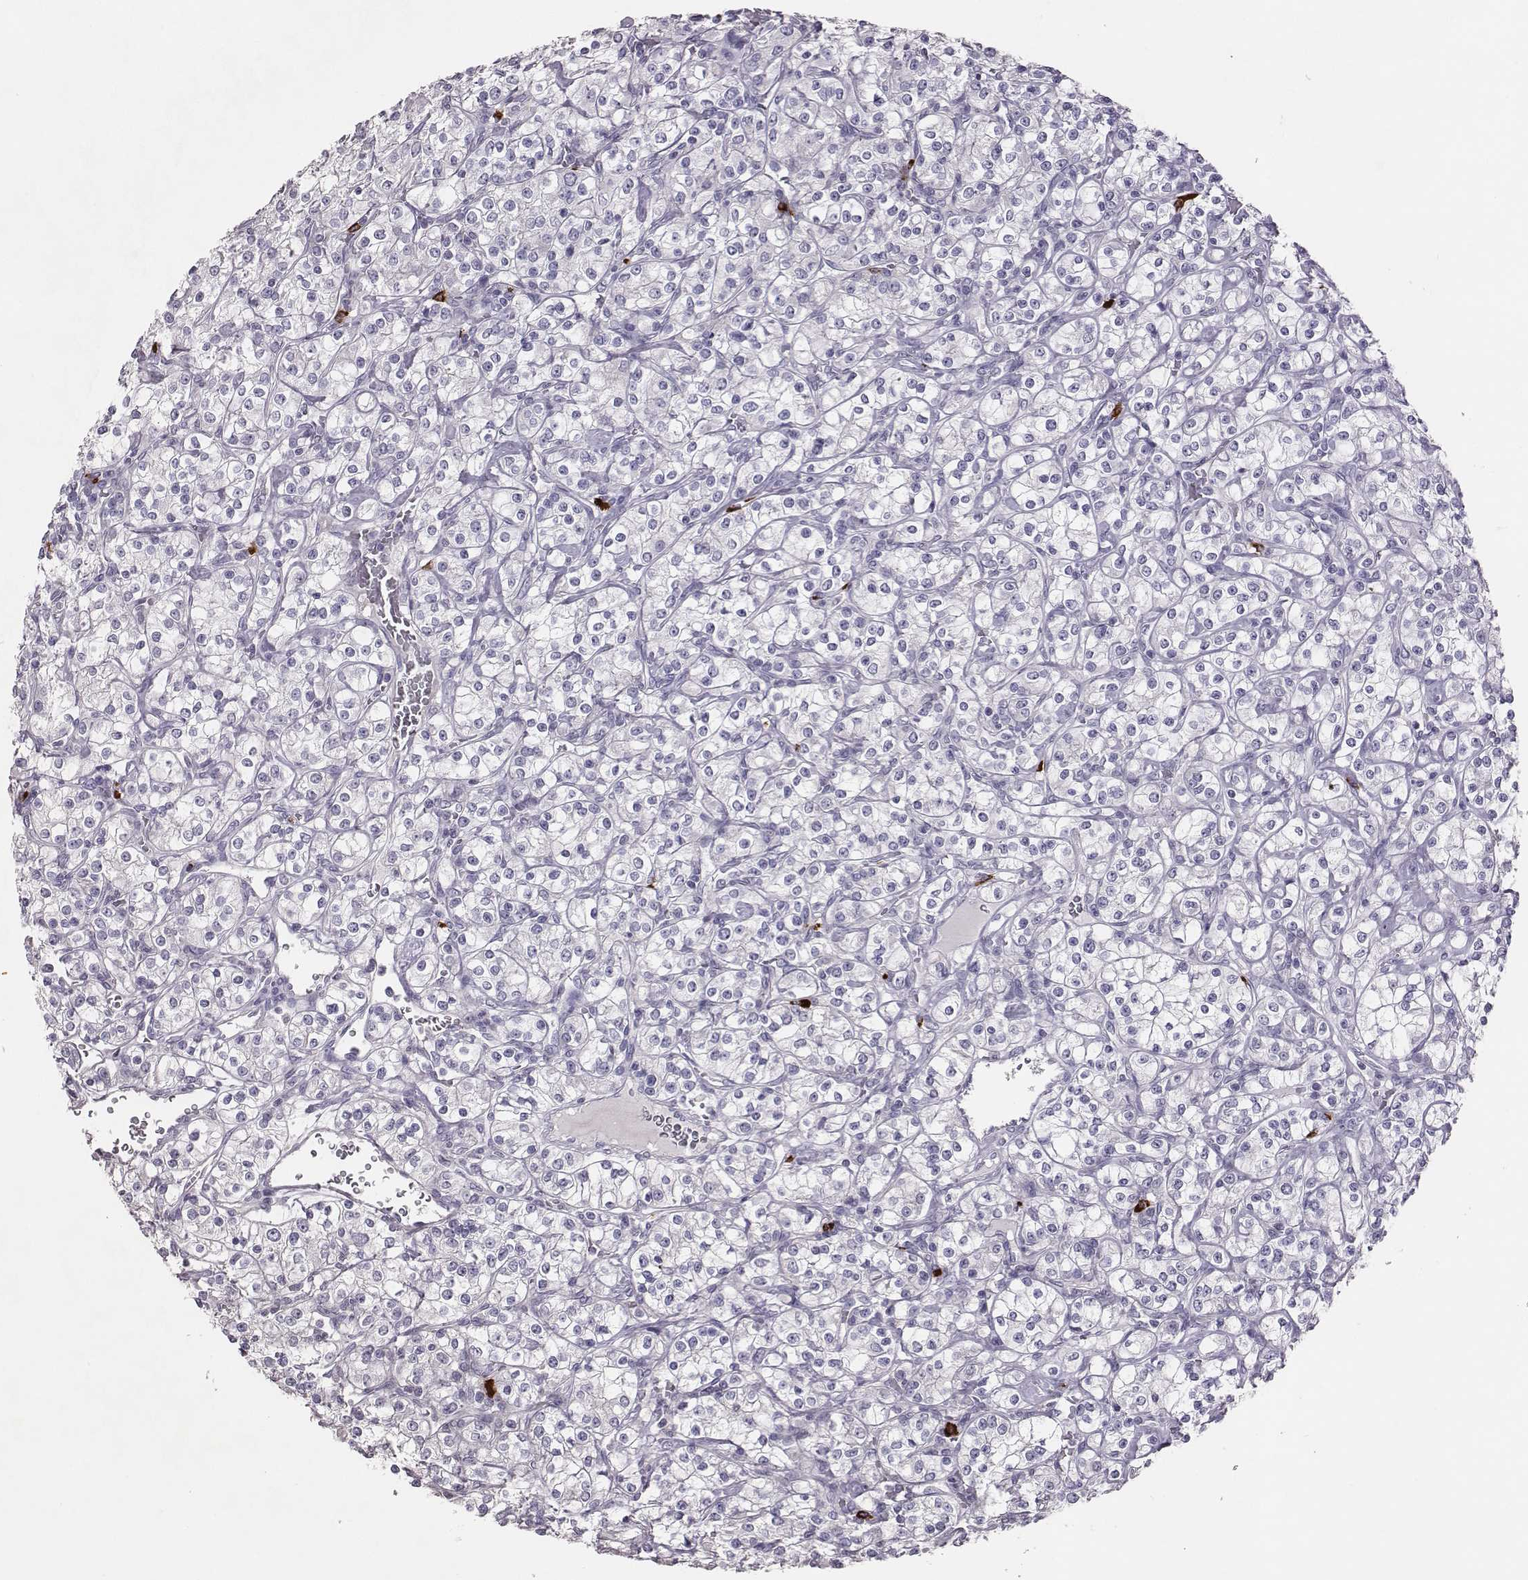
{"staining": {"intensity": "negative", "quantity": "none", "location": "none"}, "tissue": "renal cancer", "cell_type": "Tumor cells", "image_type": "cancer", "snomed": [{"axis": "morphology", "description": "Adenocarcinoma, NOS"}, {"axis": "topography", "description": "Kidney"}], "caption": "Human adenocarcinoma (renal) stained for a protein using immunohistochemistry (IHC) demonstrates no expression in tumor cells.", "gene": "P2RY10", "patient": {"sex": "male", "age": 77}}